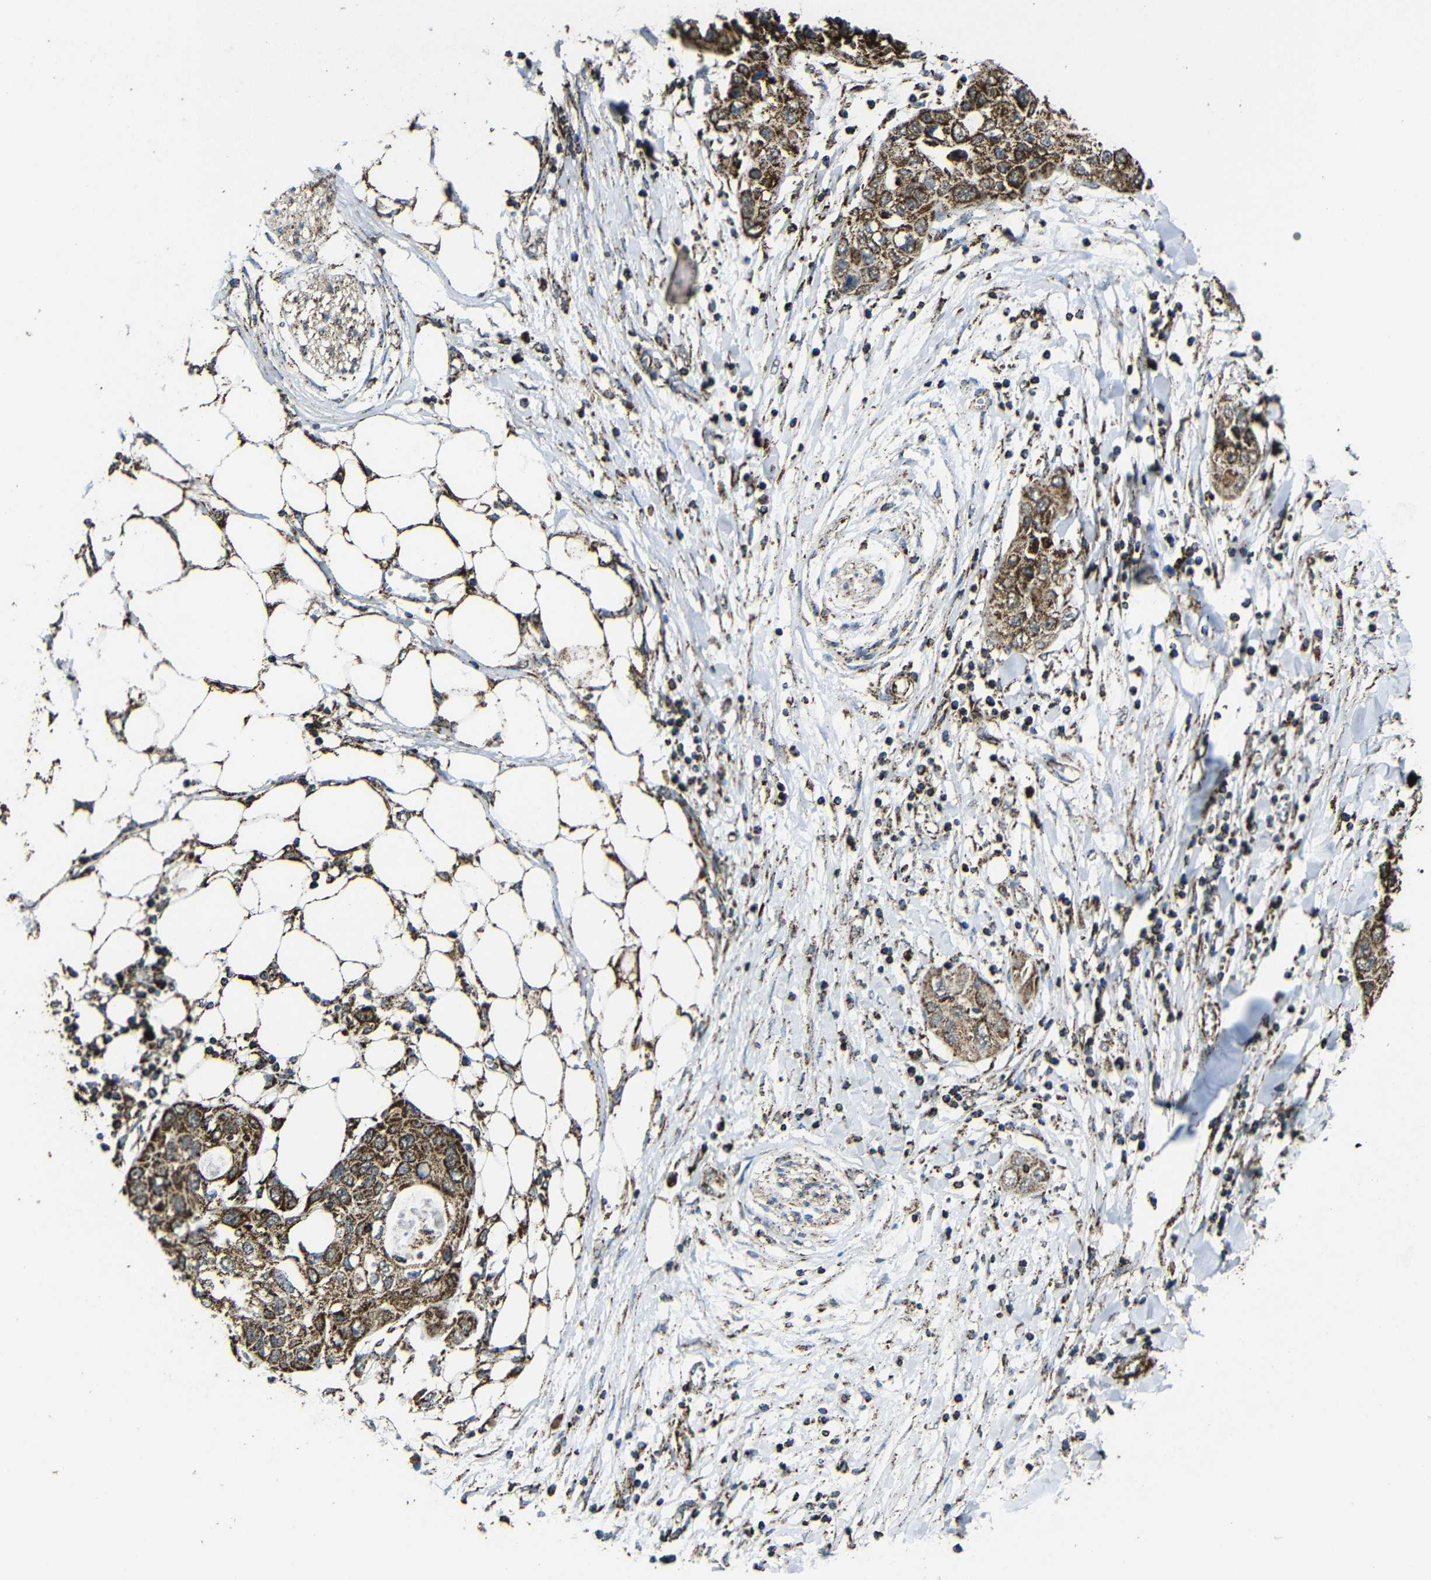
{"staining": {"intensity": "moderate", "quantity": ">75%", "location": "cytoplasmic/membranous"}, "tissue": "pancreatic cancer", "cell_type": "Tumor cells", "image_type": "cancer", "snomed": [{"axis": "morphology", "description": "Adenocarcinoma, NOS"}, {"axis": "topography", "description": "Pancreas"}], "caption": "Brown immunohistochemical staining in human pancreatic cancer displays moderate cytoplasmic/membranous expression in approximately >75% of tumor cells. Using DAB (3,3'-diaminobenzidine) (brown) and hematoxylin (blue) stains, captured at high magnification using brightfield microscopy.", "gene": "ATP5F1A", "patient": {"sex": "female", "age": 70}}